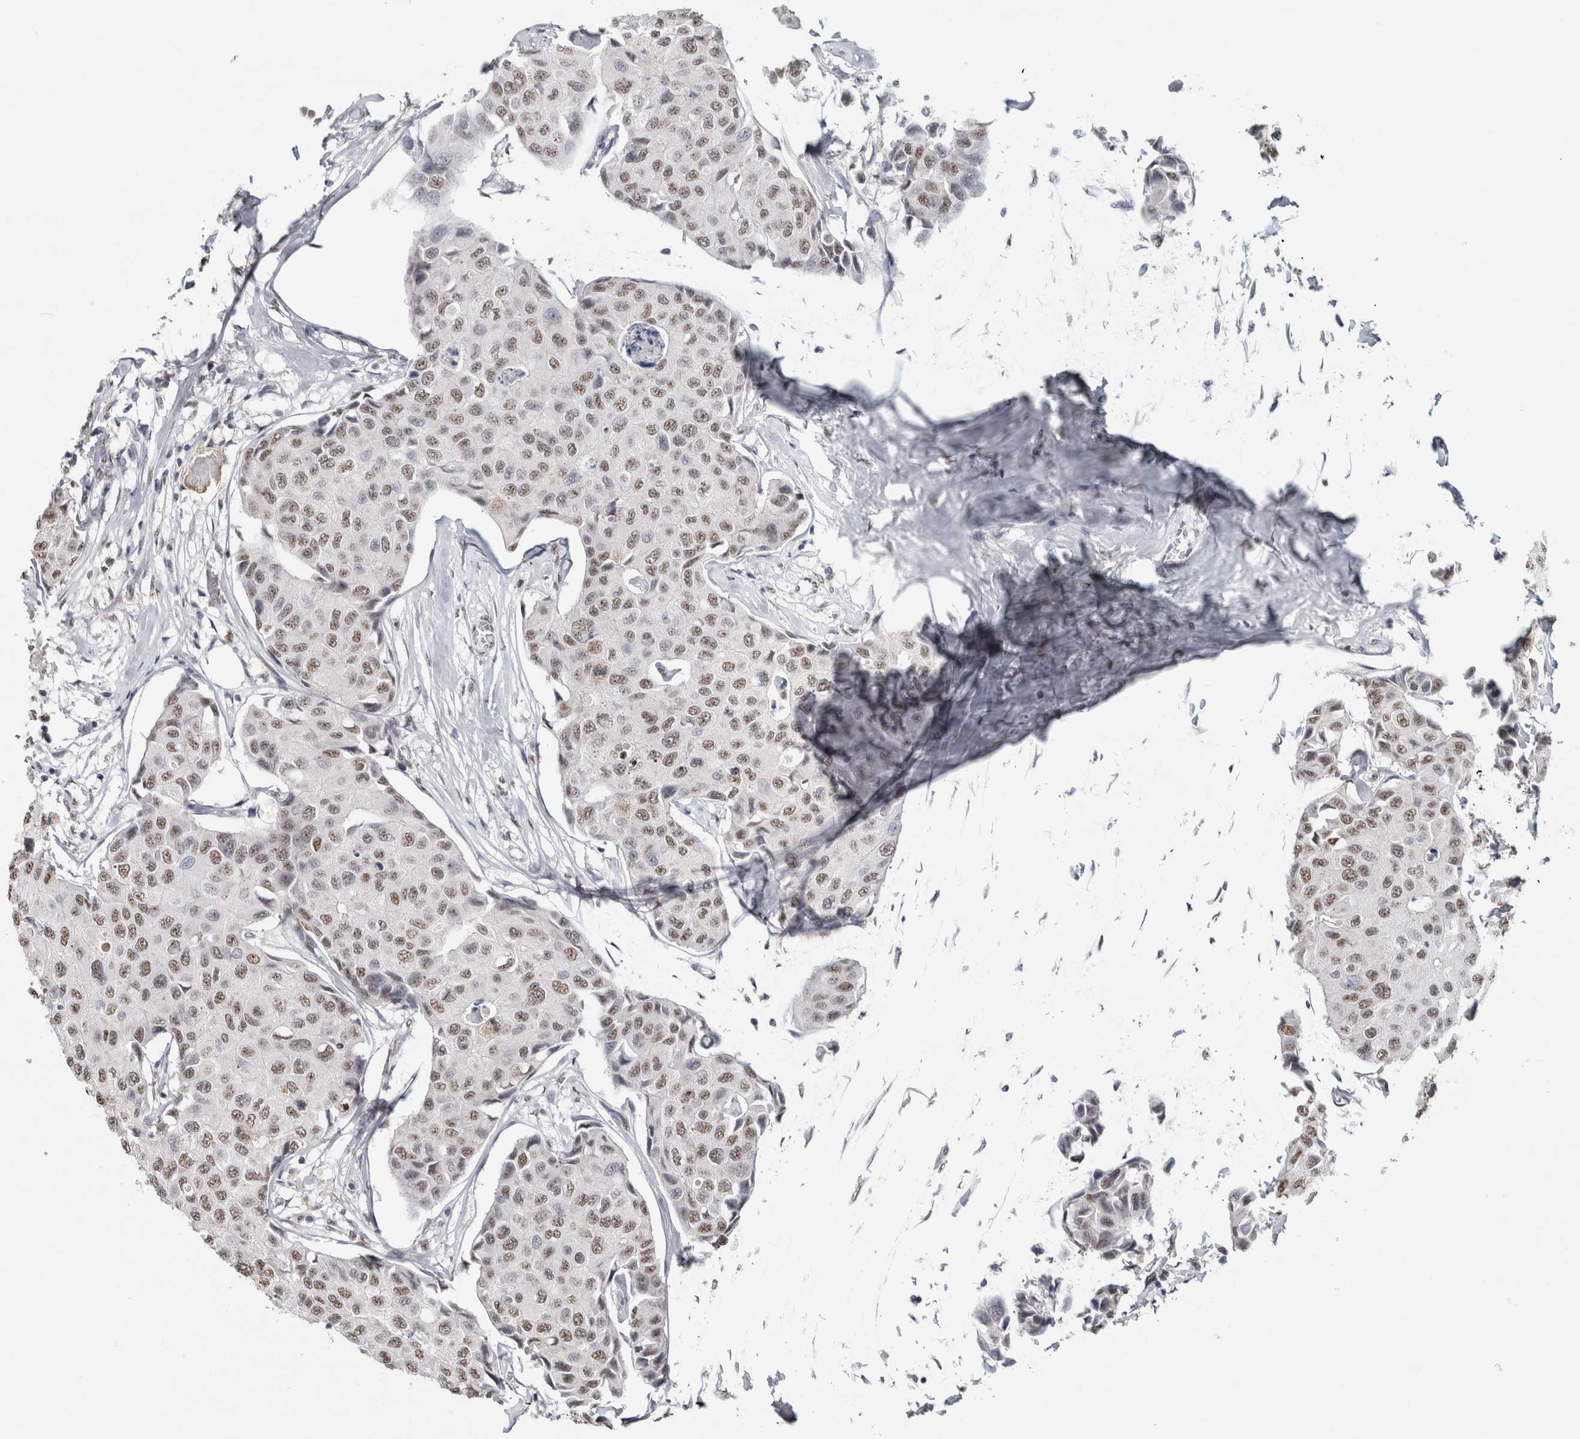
{"staining": {"intensity": "weak", "quantity": ">75%", "location": "nuclear"}, "tissue": "breast cancer", "cell_type": "Tumor cells", "image_type": "cancer", "snomed": [{"axis": "morphology", "description": "Duct carcinoma"}, {"axis": "topography", "description": "Breast"}], "caption": "Invasive ductal carcinoma (breast) was stained to show a protein in brown. There is low levels of weak nuclear staining in about >75% of tumor cells.", "gene": "RPS6KA2", "patient": {"sex": "female", "age": 80}}